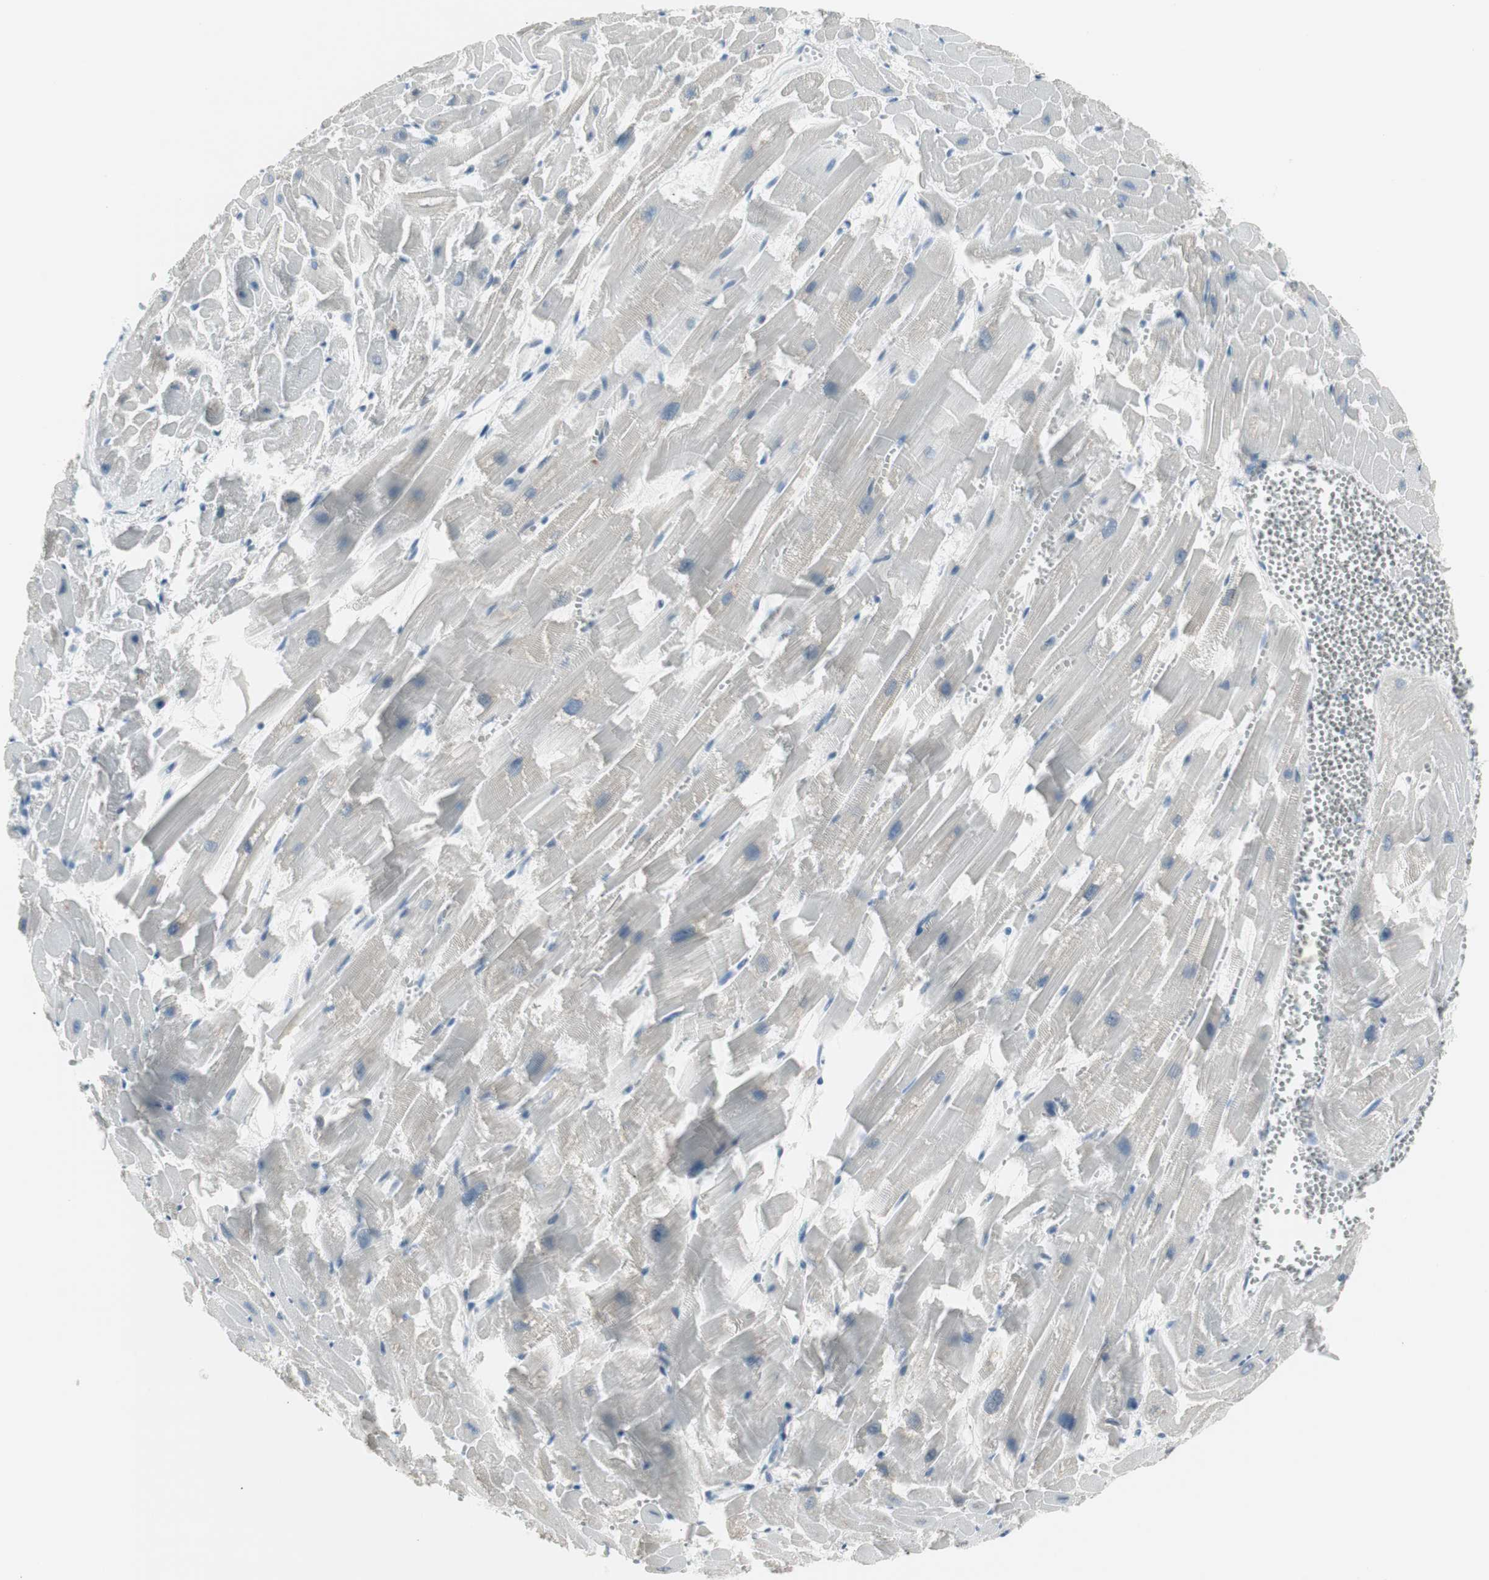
{"staining": {"intensity": "weak", "quantity": "<25%", "location": "cytoplasmic/membranous"}, "tissue": "heart muscle", "cell_type": "Cardiomyocytes", "image_type": "normal", "snomed": [{"axis": "morphology", "description": "Normal tissue, NOS"}, {"axis": "topography", "description": "Heart"}], "caption": "Cardiomyocytes are negative for brown protein staining in normal heart muscle.", "gene": "AGR2", "patient": {"sex": "female", "age": 19}}